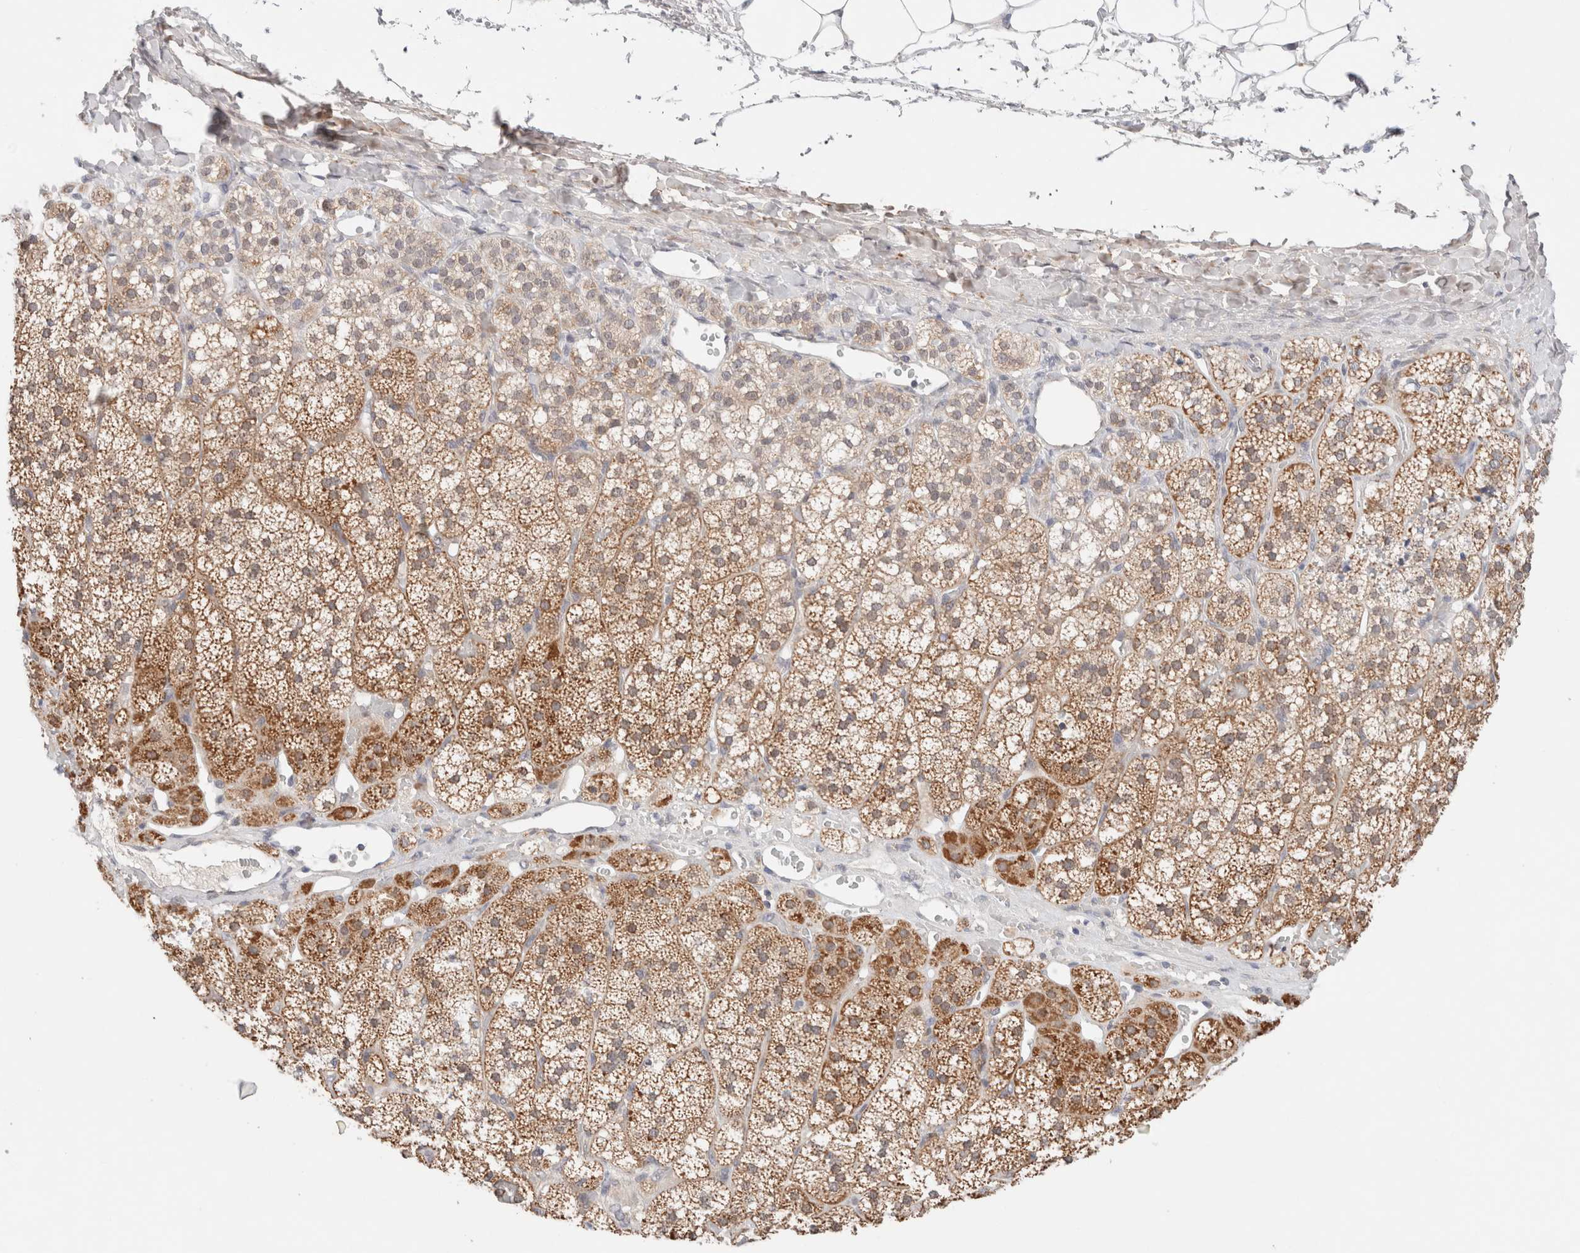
{"staining": {"intensity": "moderate", "quantity": ">75%", "location": "cytoplasmic/membranous"}, "tissue": "adrenal gland", "cell_type": "Glandular cells", "image_type": "normal", "snomed": [{"axis": "morphology", "description": "Normal tissue, NOS"}, {"axis": "topography", "description": "Adrenal gland"}], "caption": "IHC (DAB) staining of unremarkable human adrenal gland demonstrates moderate cytoplasmic/membranous protein positivity in approximately >75% of glandular cells.", "gene": "ERI3", "patient": {"sex": "female", "age": 44}}